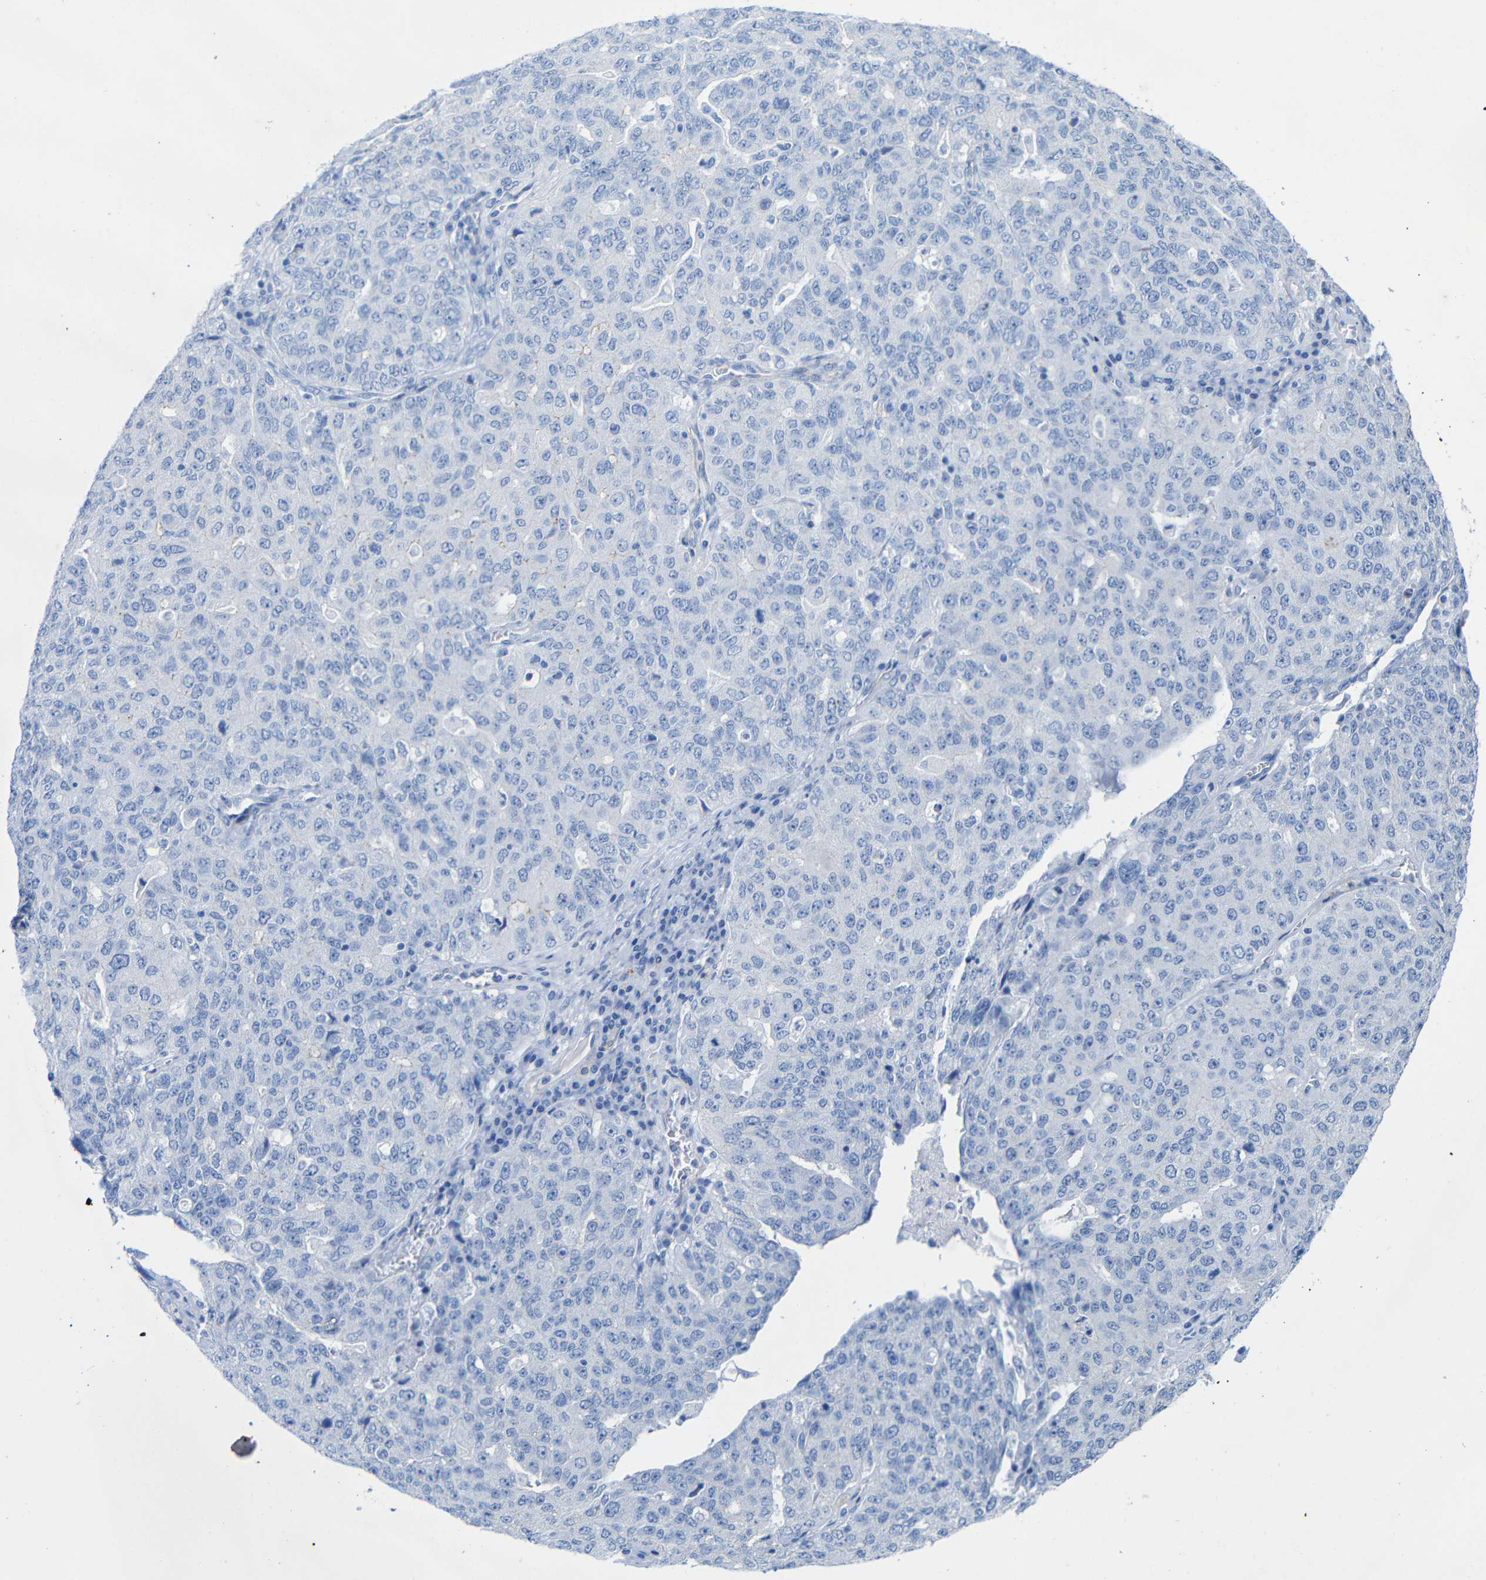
{"staining": {"intensity": "negative", "quantity": "none", "location": "none"}, "tissue": "ovarian cancer", "cell_type": "Tumor cells", "image_type": "cancer", "snomed": [{"axis": "morphology", "description": "Carcinoma, endometroid"}, {"axis": "topography", "description": "Ovary"}], "caption": "This is an immunohistochemistry (IHC) image of ovarian cancer (endometroid carcinoma). There is no expression in tumor cells.", "gene": "CGNL1", "patient": {"sex": "female", "age": 62}}